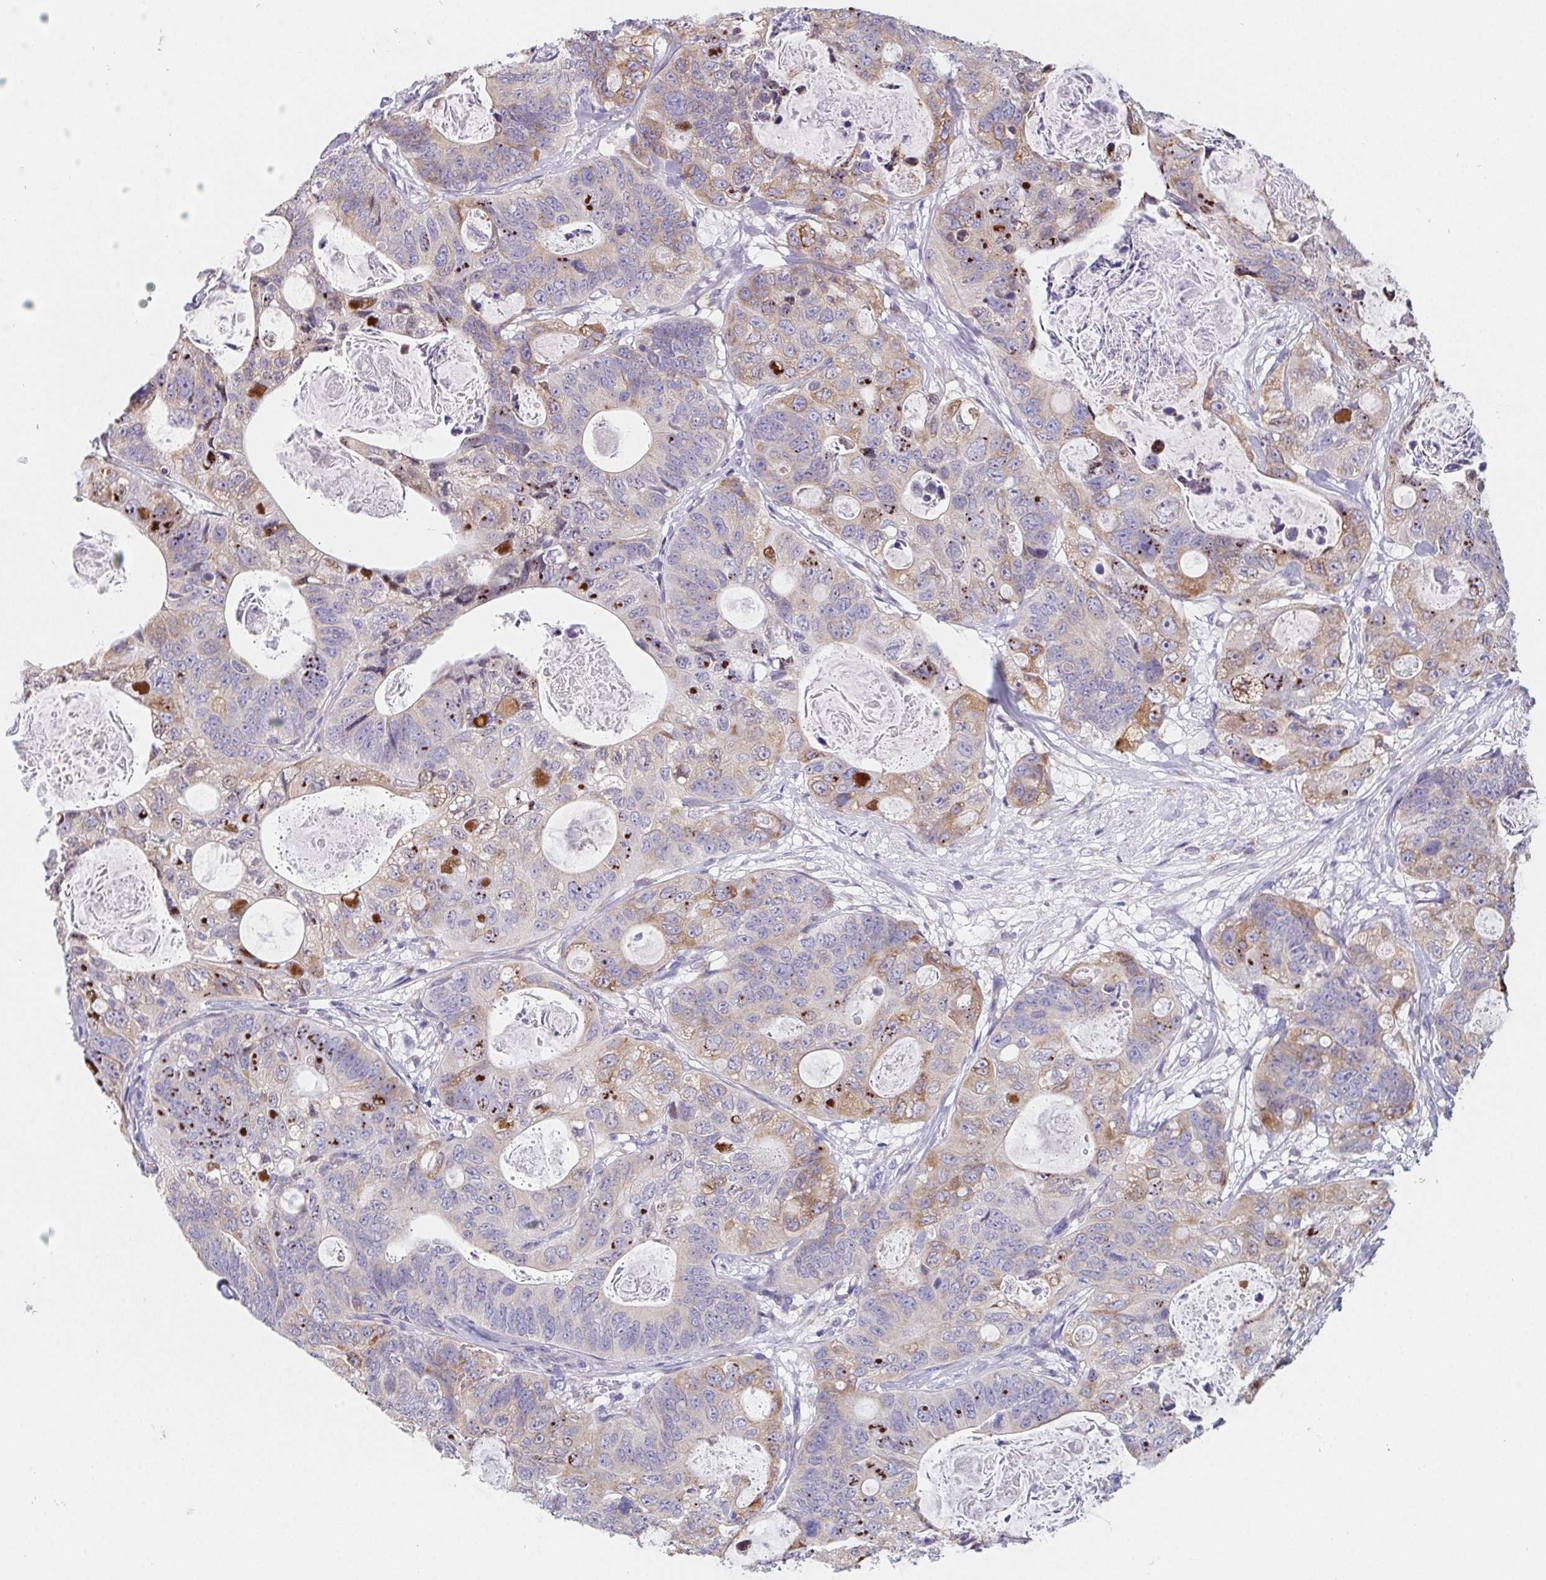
{"staining": {"intensity": "moderate", "quantity": "<25%", "location": "cytoplasmic/membranous"}, "tissue": "stomach cancer", "cell_type": "Tumor cells", "image_type": "cancer", "snomed": [{"axis": "morphology", "description": "Normal tissue, NOS"}, {"axis": "morphology", "description": "Adenocarcinoma, NOS"}, {"axis": "topography", "description": "Stomach"}], "caption": "Protein expression analysis of stomach cancer exhibits moderate cytoplasmic/membranous expression in approximately <25% of tumor cells.", "gene": "ADAM8", "patient": {"sex": "female", "age": 89}}